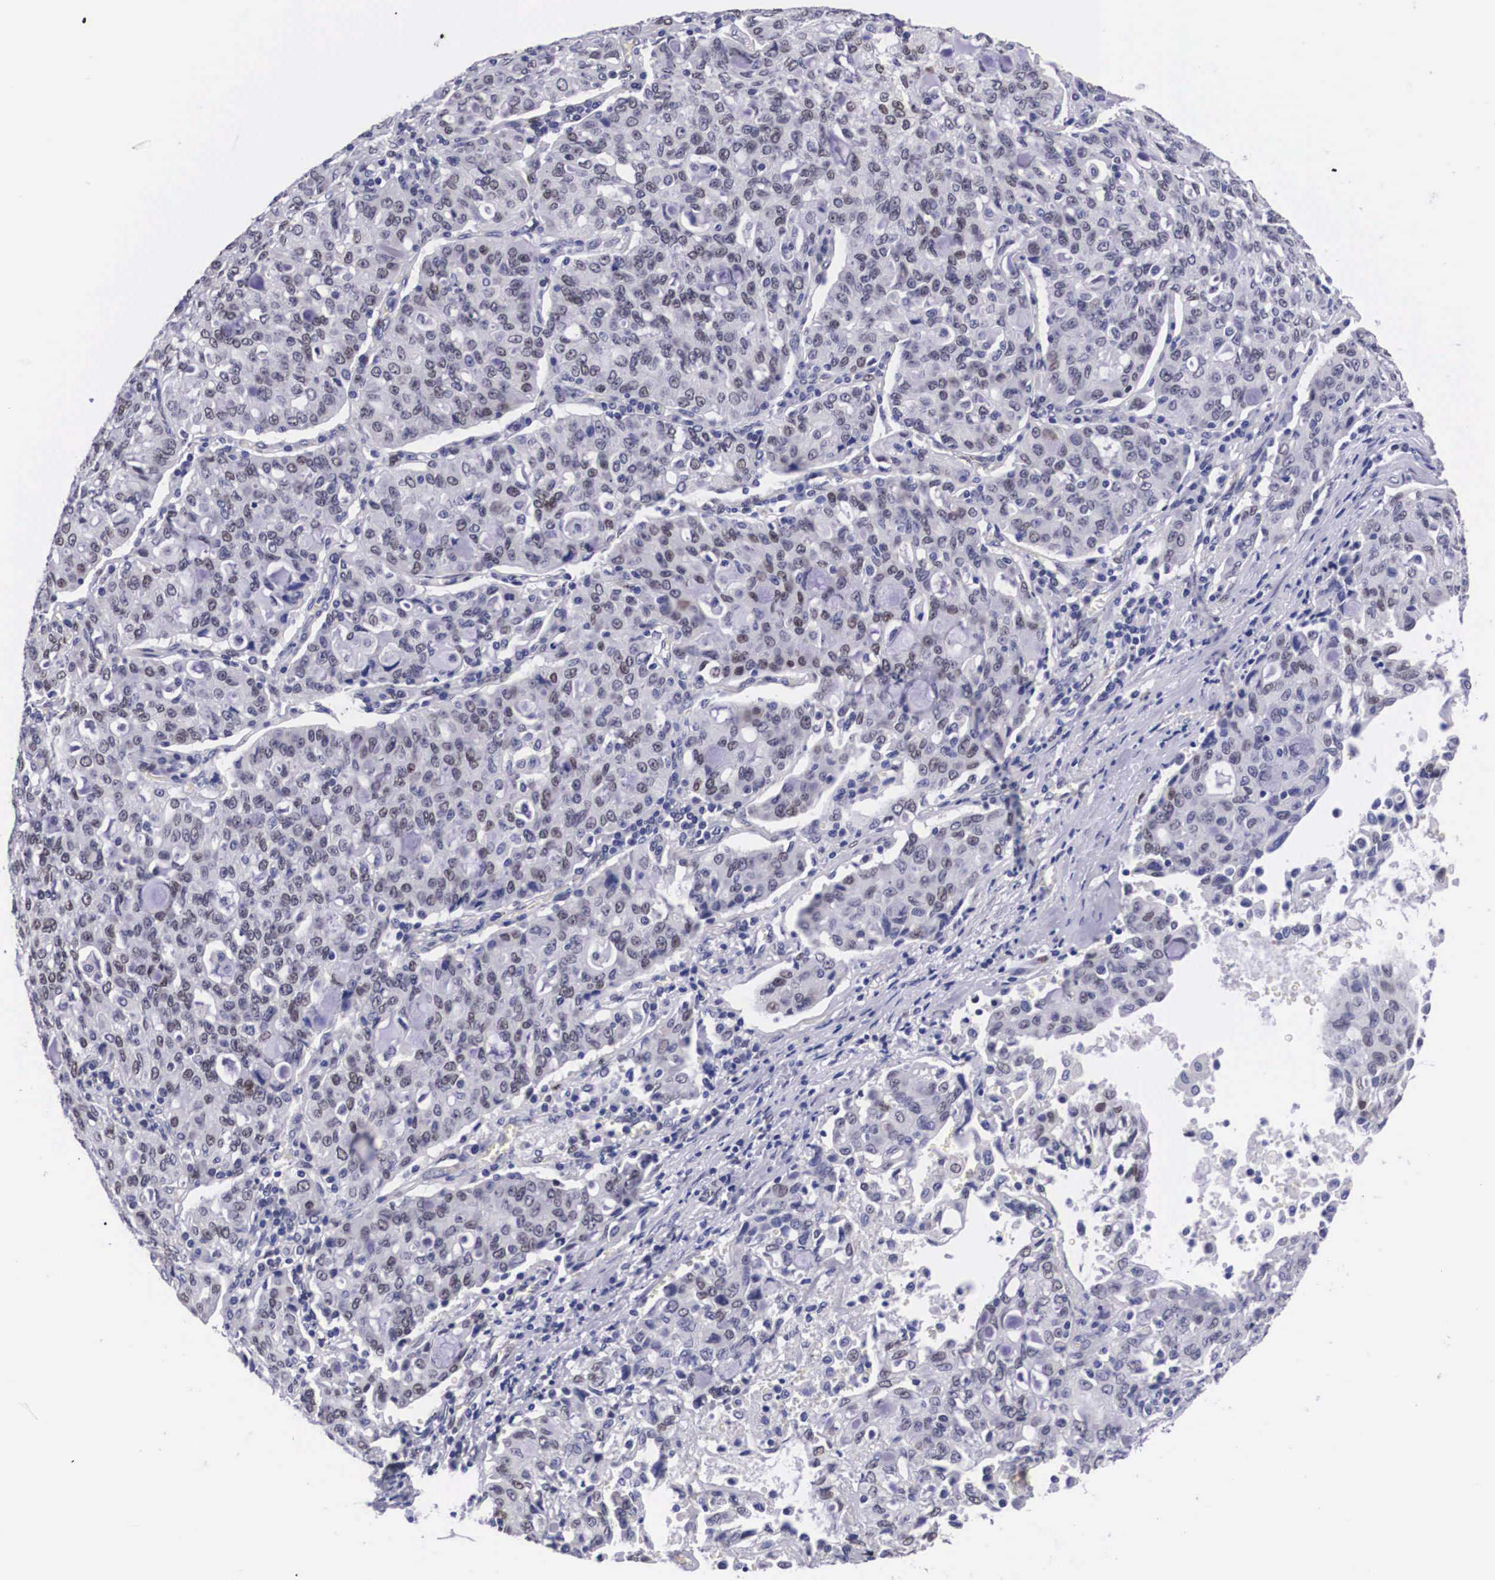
{"staining": {"intensity": "weak", "quantity": "<25%", "location": "nuclear"}, "tissue": "lung cancer", "cell_type": "Tumor cells", "image_type": "cancer", "snomed": [{"axis": "morphology", "description": "Adenocarcinoma, NOS"}, {"axis": "topography", "description": "Lung"}], "caption": "Immunohistochemistry (IHC) micrograph of neoplastic tissue: adenocarcinoma (lung) stained with DAB demonstrates no significant protein positivity in tumor cells.", "gene": "KHDRBS3", "patient": {"sex": "female", "age": 44}}